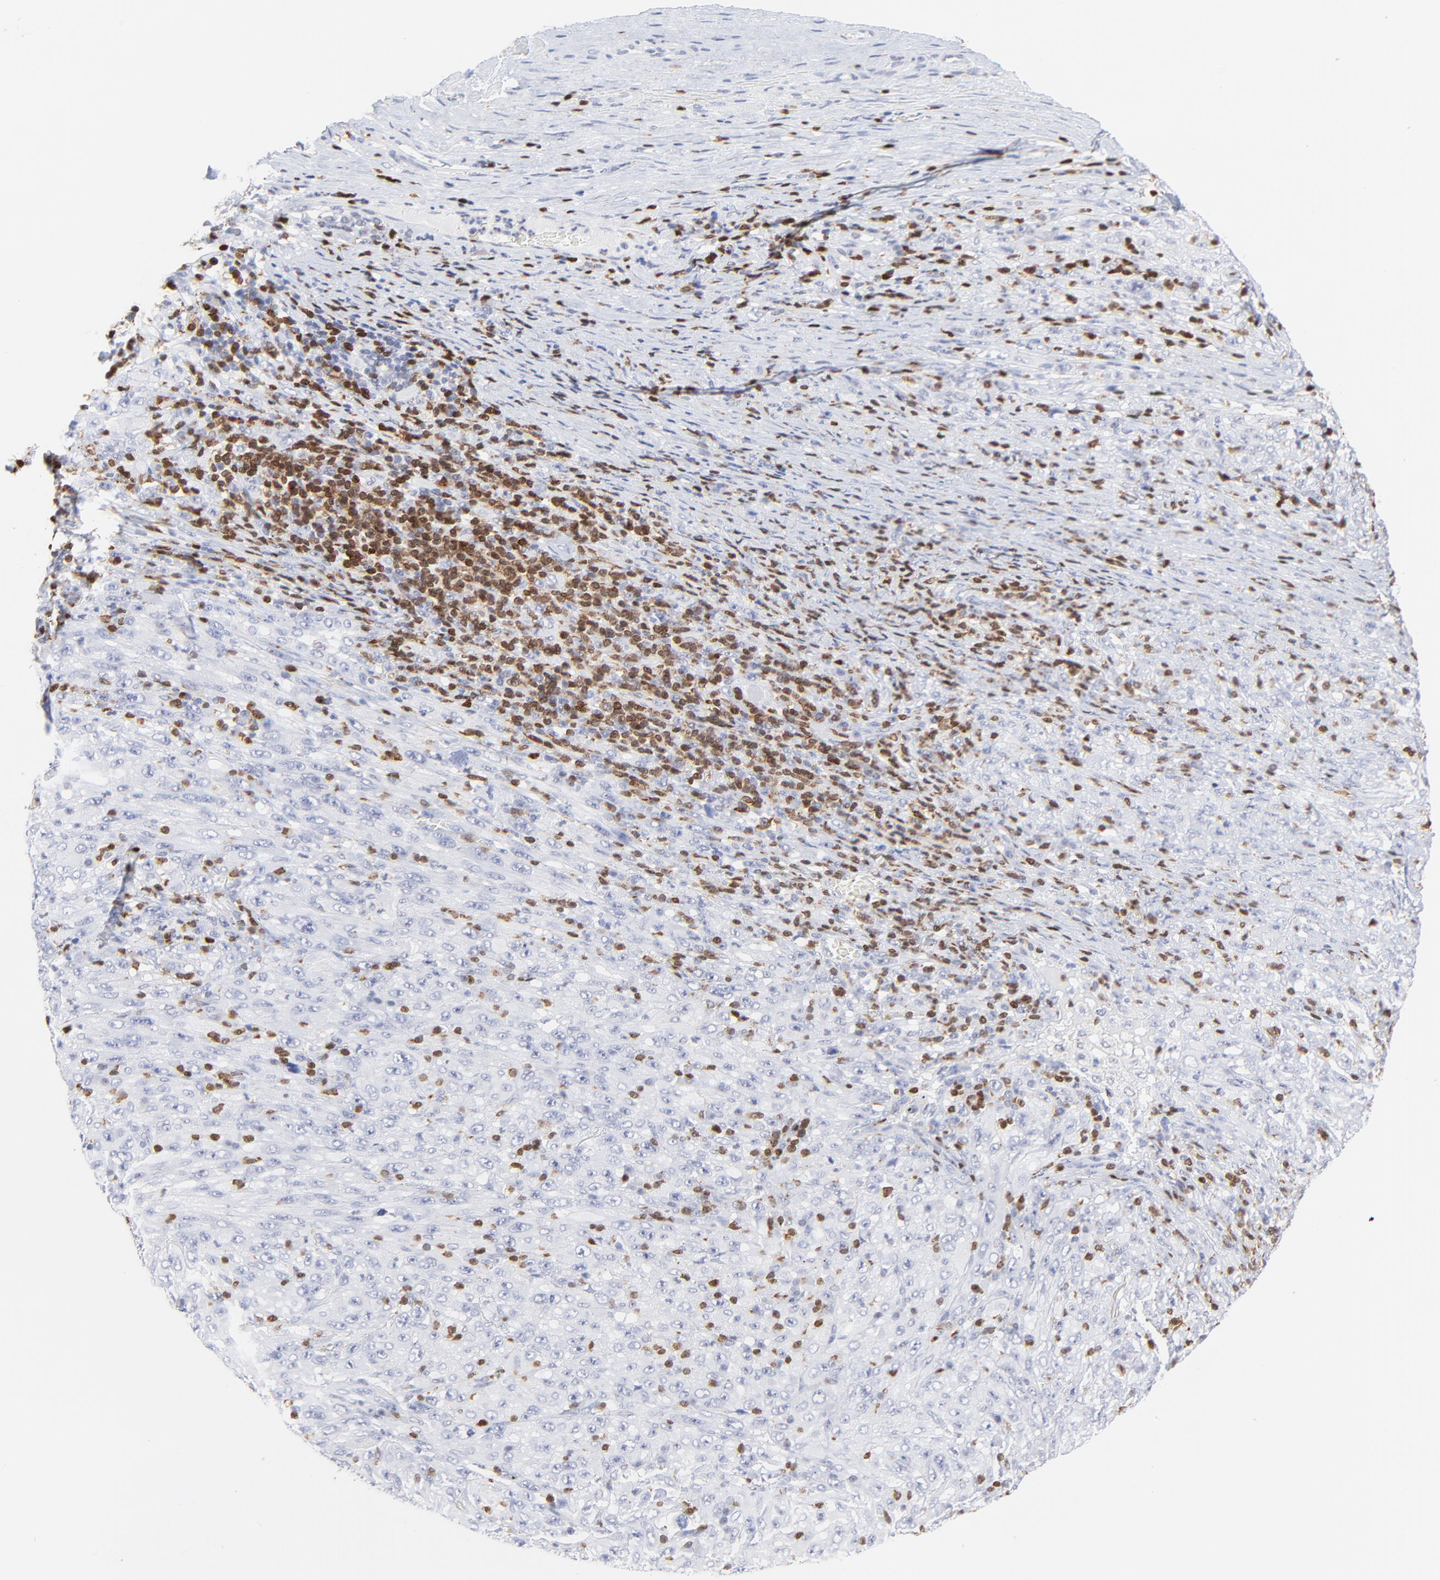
{"staining": {"intensity": "negative", "quantity": "none", "location": "none"}, "tissue": "melanoma", "cell_type": "Tumor cells", "image_type": "cancer", "snomed": [{"axis": "morphology", "description": "Malignant melanoma, Metastatic site"}, {"axis": "topography", "description": "Skin"}], "caption": "IHC image of neoplastic tissue: malignant melanoma (metastatic site) stained with DAB exhibits no significant protein expression in tumor cells.", "gene": "ZAP70", "patient": {"sex": "female", "age": 56}}